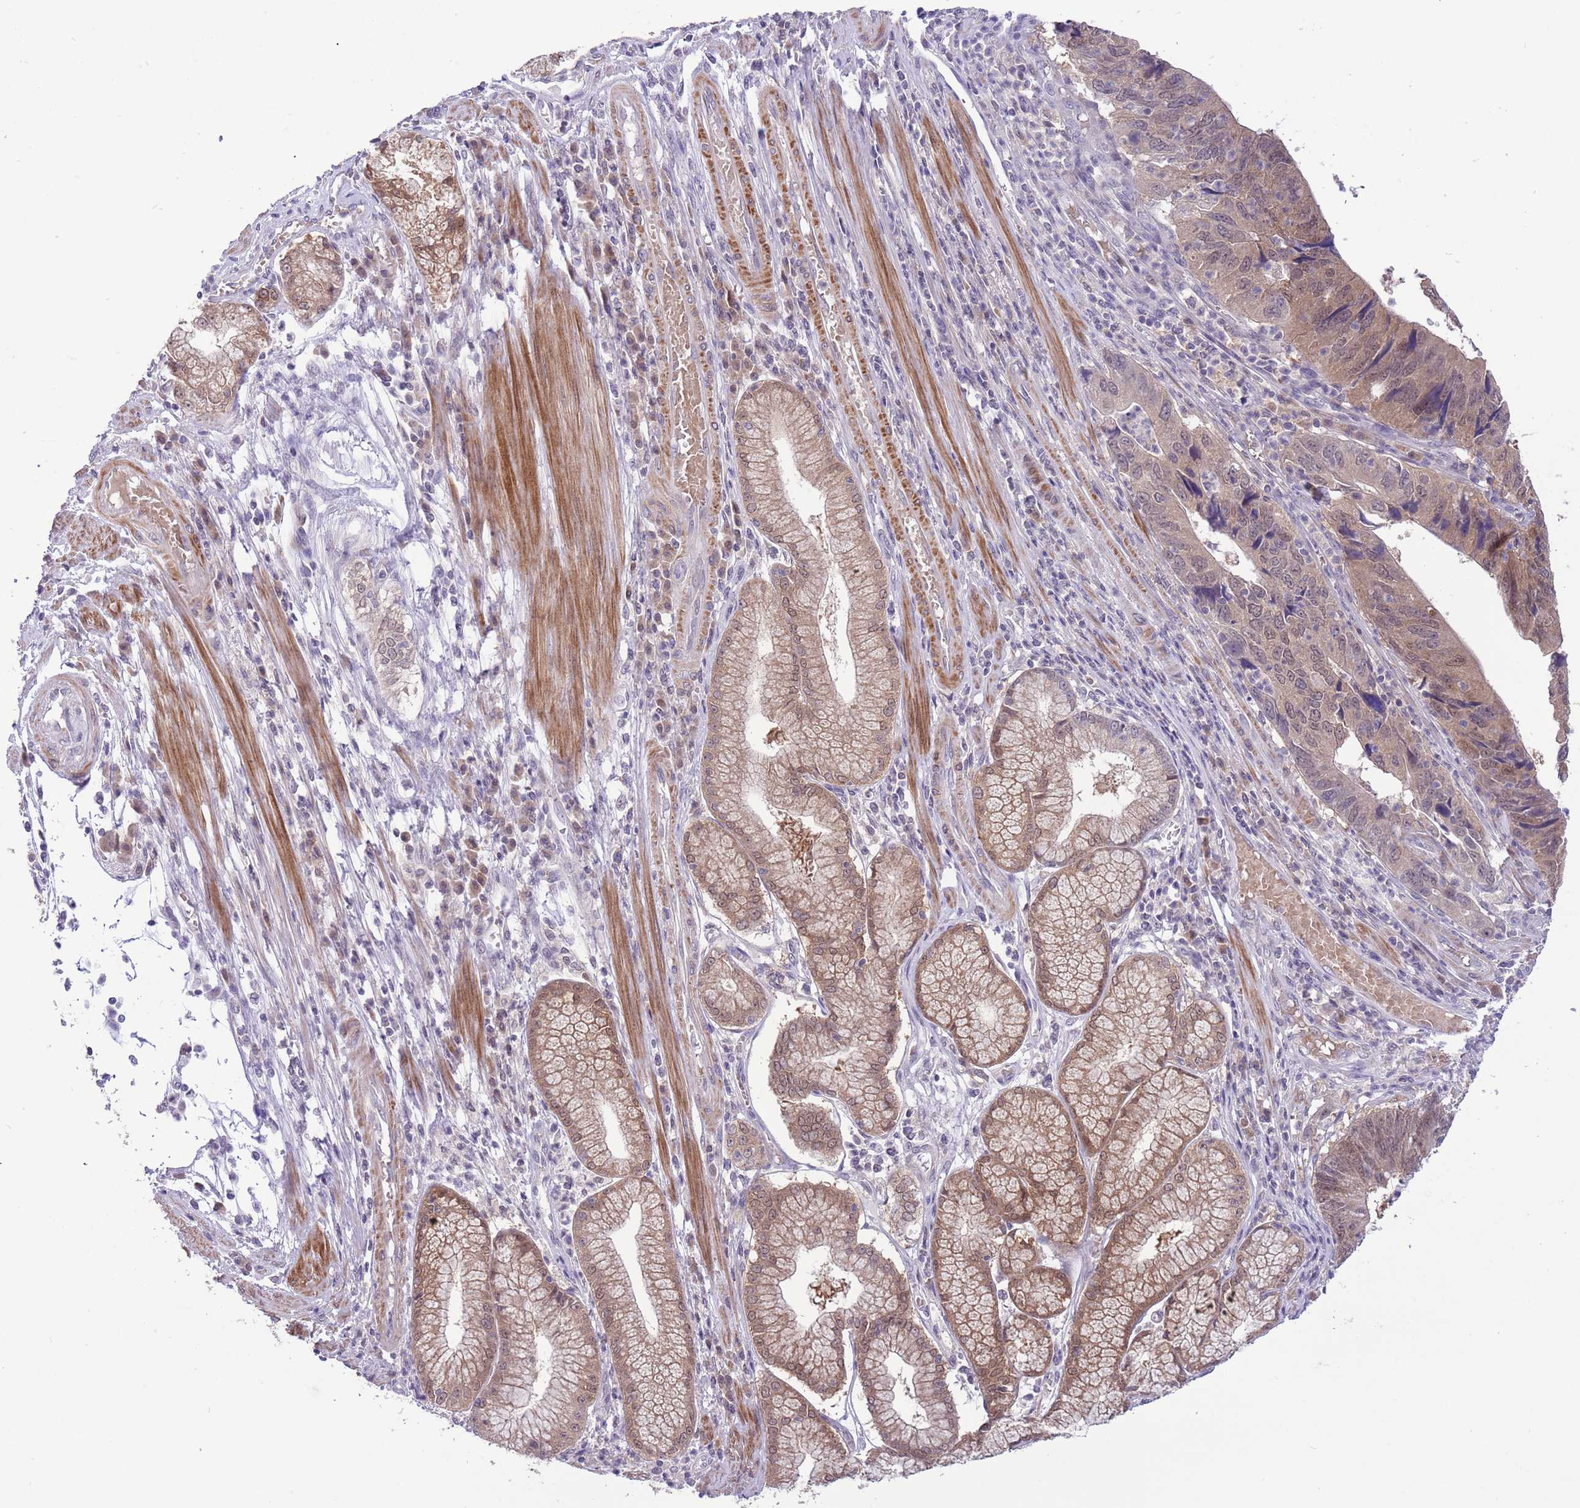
{"staining": {"intensity": "weak", "quantity": ">75%", "location": "cytoplasmic/membranous,nuclear"}, "tissue": "stomach cancer", "cell_type": "Tumor cells", "image_type": "cancer", "snomed": [{"axis": "morphology", "description": "Adenocarcinoma, NOS"}, {"axis": "topography", "description": "Stomach"}], "caption": "Immunohistochemistry (IHC) of adenocarcinoma (stomach) exhibits low levels of weak cytoplasmic/membranous and nuclear positivity in about >75% of tumor cells.", "gene": "GALK2", "patient": {"sex": "male", "age": 59}}